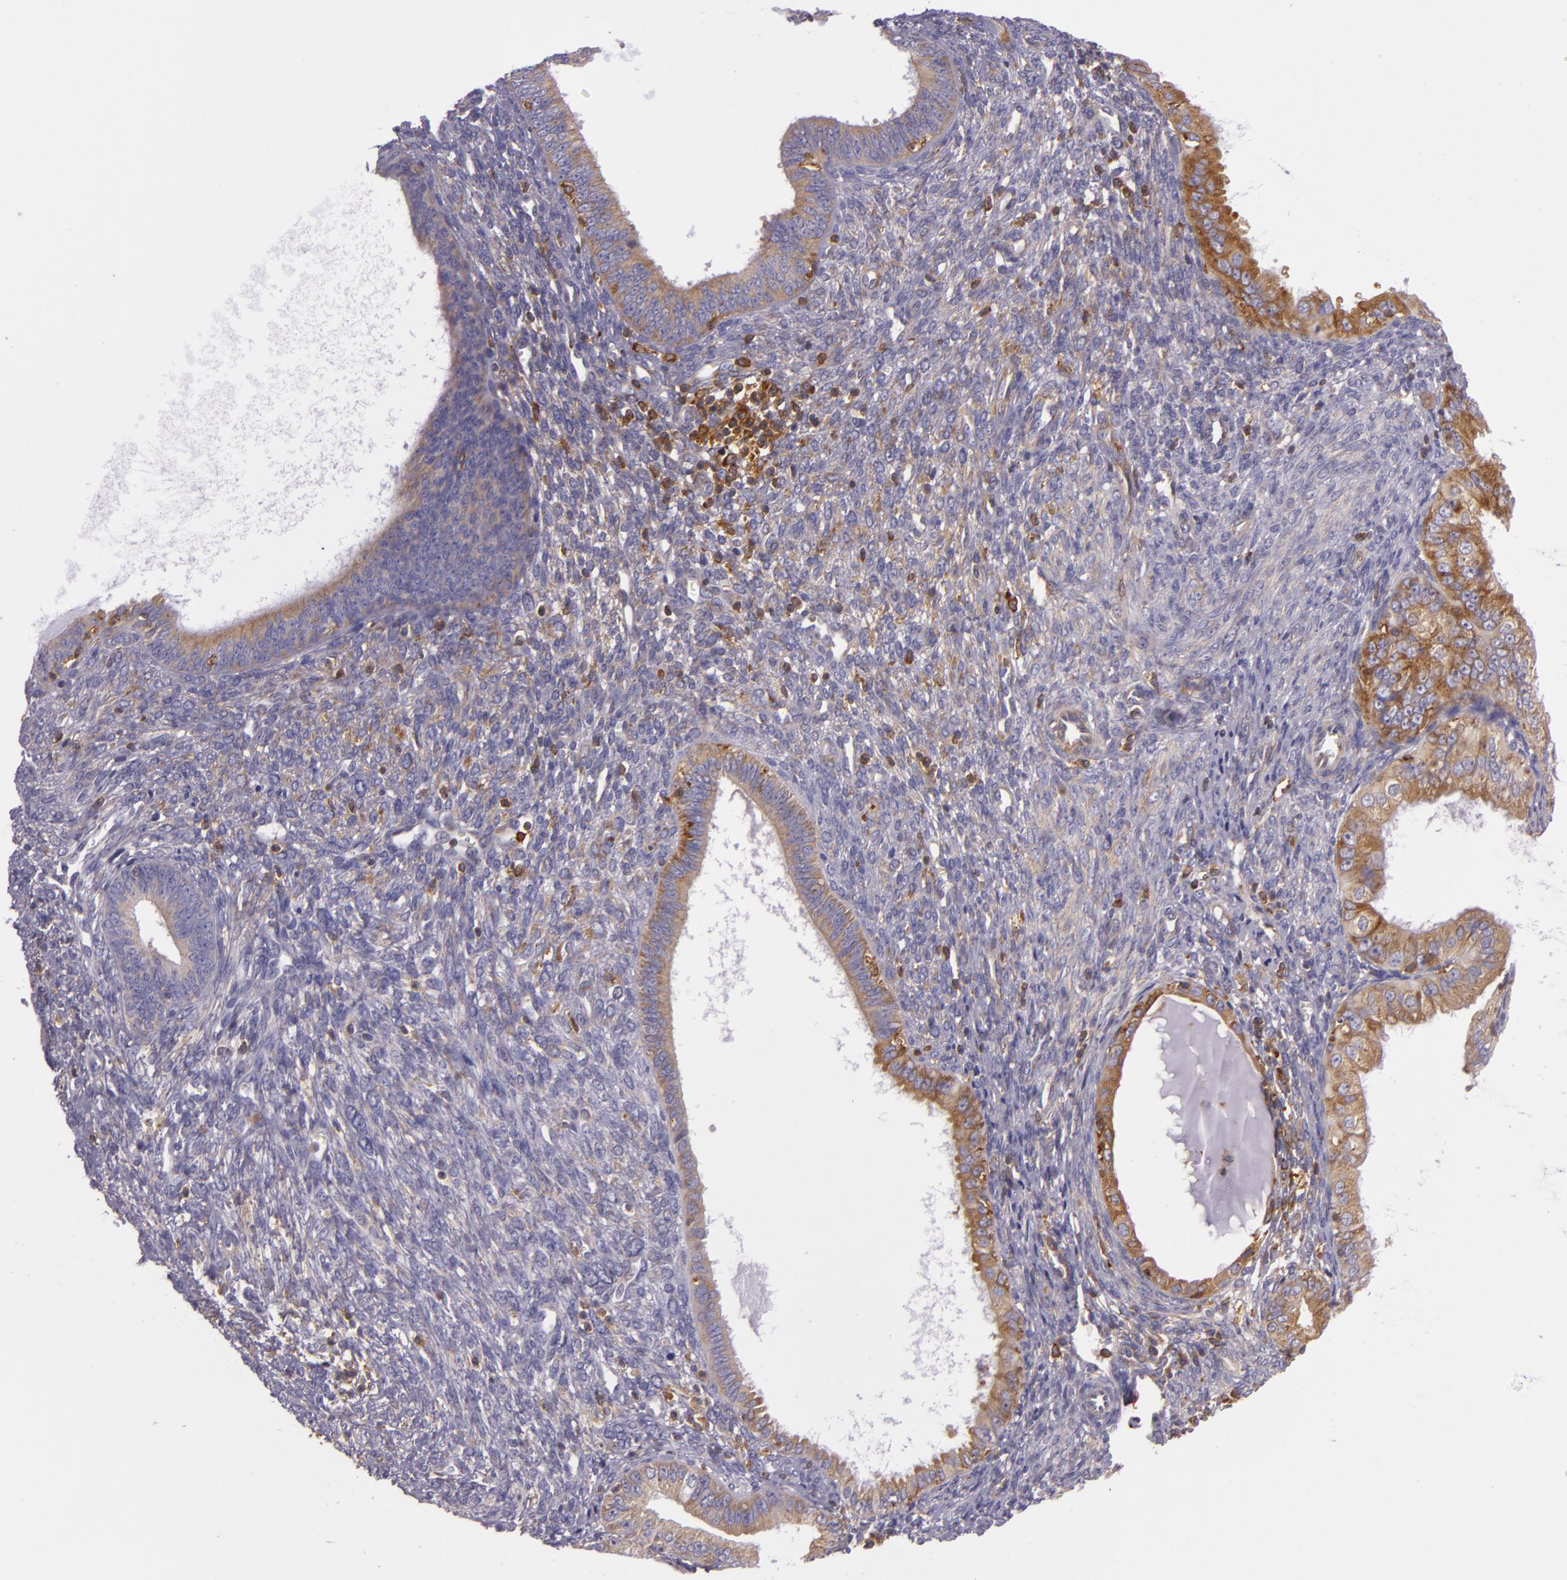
{"staining": {"intensity": "moderate", "quantity": "25%-75%", "location": "cytoplasmic/membranous"}, "tissue": "endometrial cancer", "cell_type": "Tumor cells", "image_type": "cancer", "snomed": [{"axis": "morphology", "description": "Adenocarcinoma, NOS"}, {"axis": "topography", "description": "Endometrium"}], "caption": "Immunohistochemical staining of human endometrial cancer shows moderate cytoplasmic/membranous protein positivity in about 25%-75% of tumor cells.", "gene": "TLN1", "patient": {"sex": "female", "age": 76}}